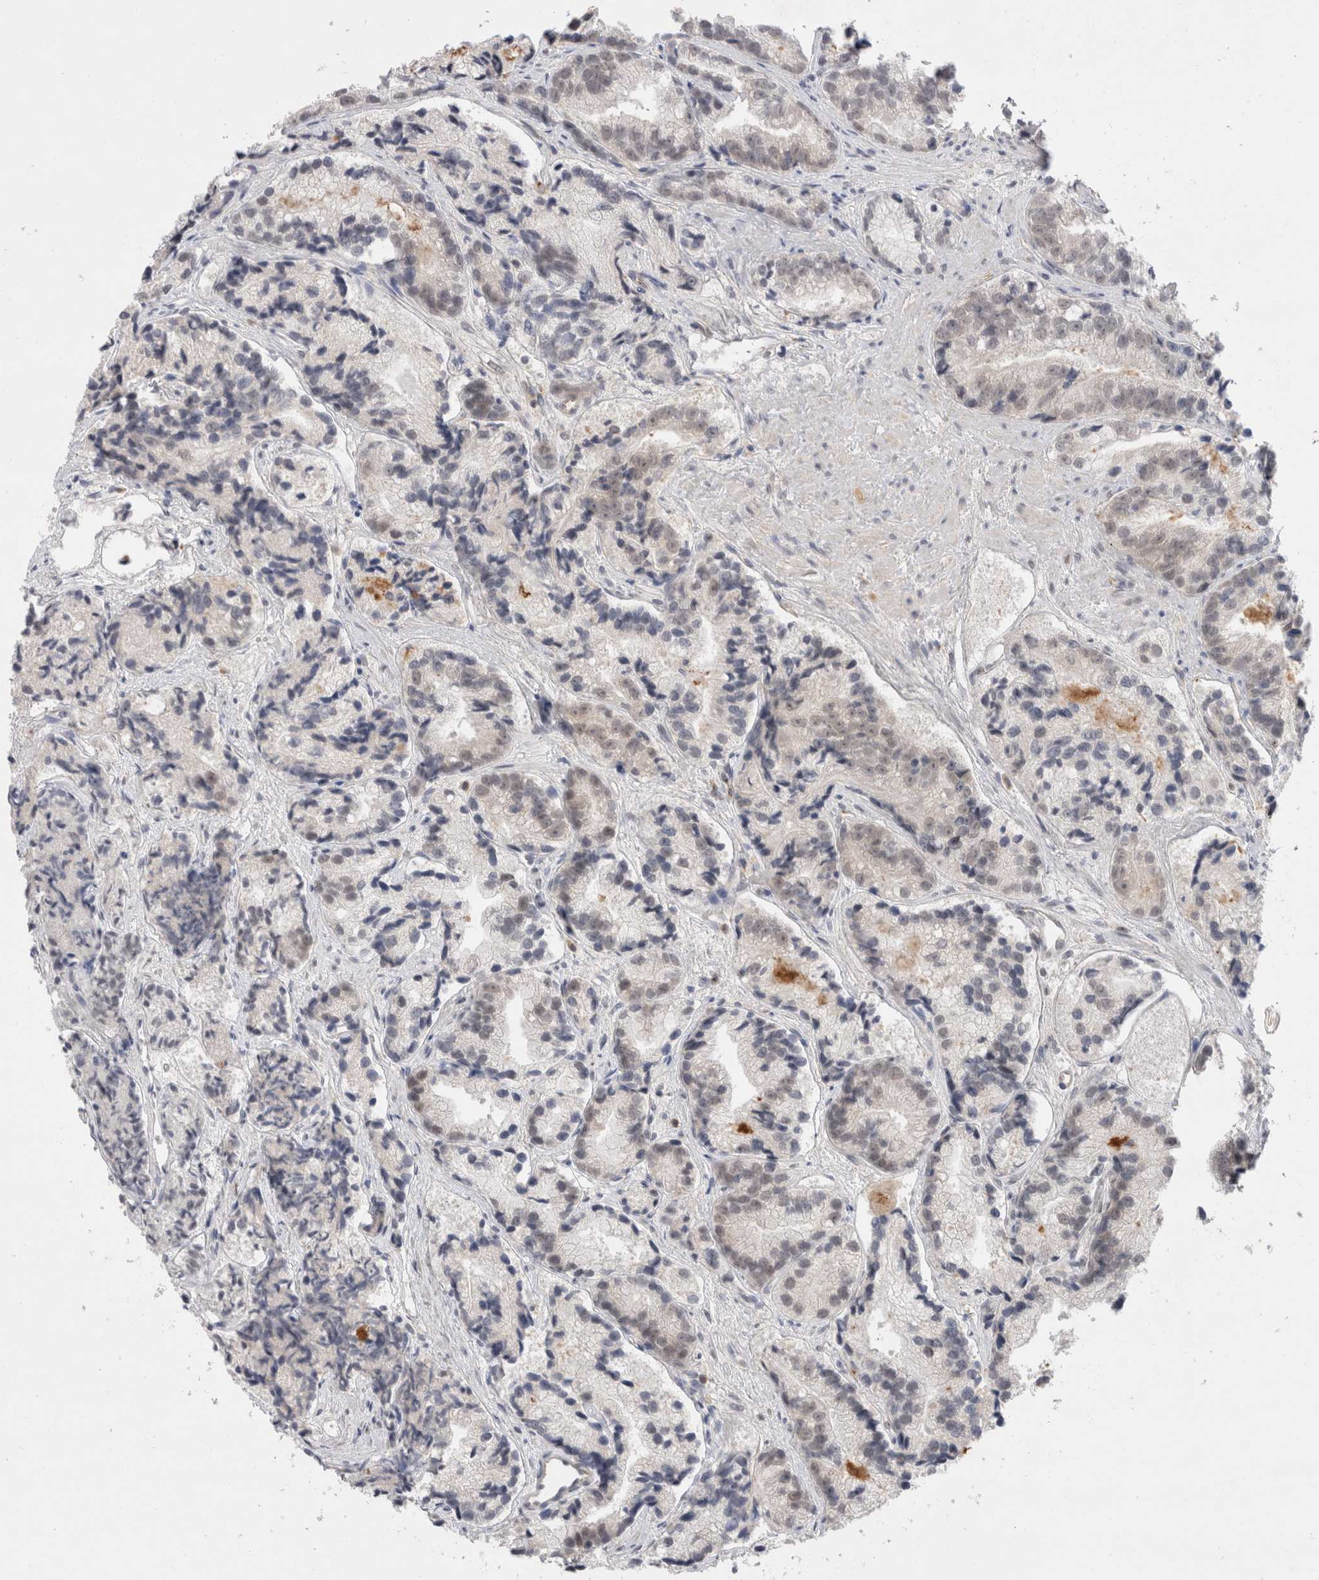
{"staining": {"intensity": "negative", "quantity": "none", "location": "none"}, "tissue": "prostate cancer", "cell_type": "Tumor cells", "image_type": "cancer", "snomed": [{"axis": "morphology", "description": "Adenocarcinoma, Low grade"}, {"axis": "topography", "description": "Prostate"}], "caption": "An immunohistochemistry (IHC) image of prostate cancer is shown. There is no staining in tumor cells of prostate cancer.", "gene": "BICD2", "patient": {"sex": "male", "age": 89}}